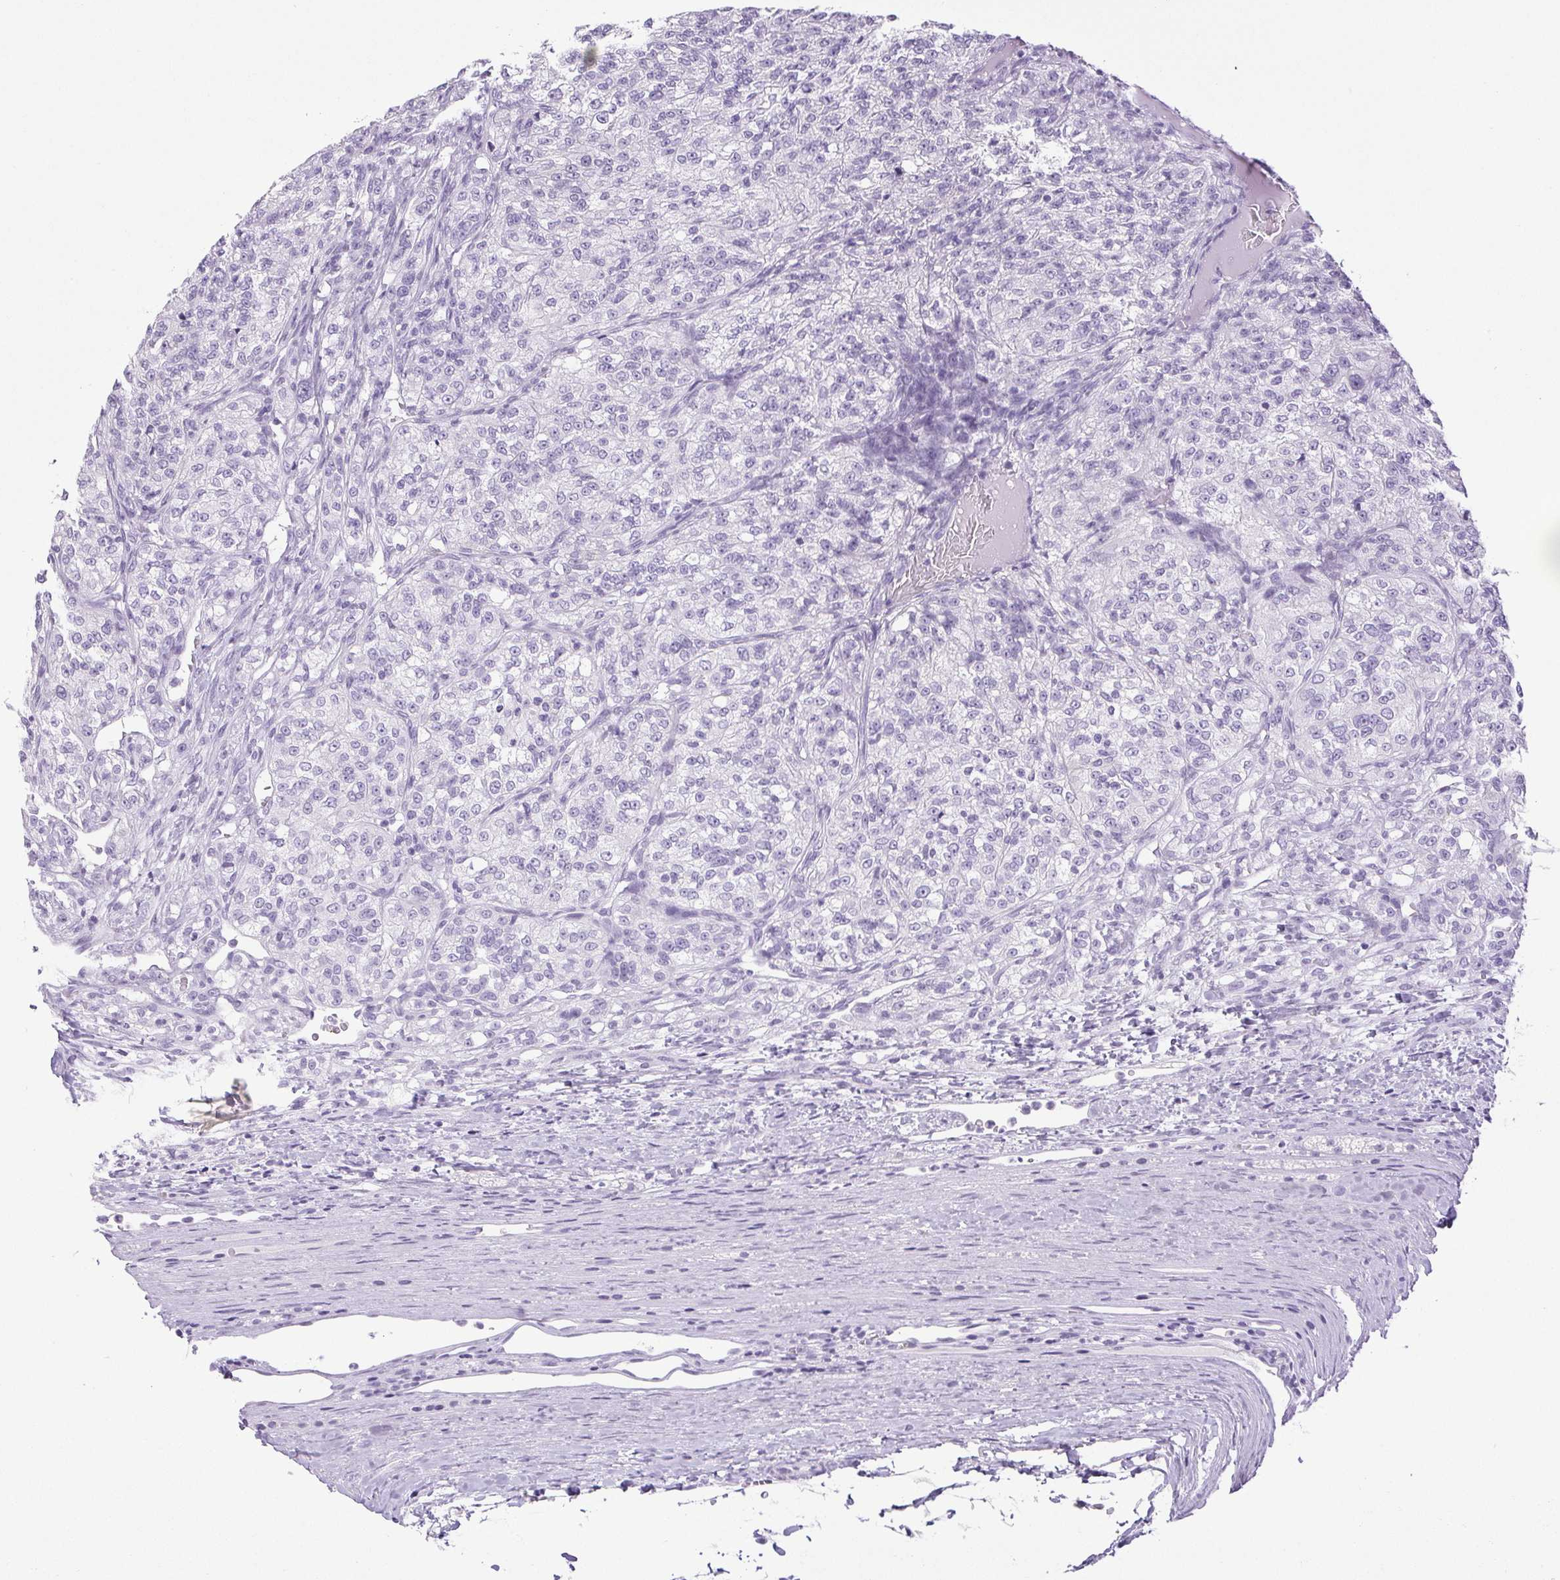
{"staining": {"intensity": "negative", "quantity": "none", "location": "none"}, "tissue": "renal cancer", "cell_type": "Tumor cells", "image_type": "cancer", "snomed": [{"axis": "morphology", "description": "Adenocarcinoma, NOS"}, {"axis": "topography", "description": "Kidney"}], "caption": "High magnification brightfield microscopy of adenocarcinoma (renal) stained with DAB (3,3'-diaminobenzidine) (brown) and counterstained with hematoxylin (blue): tumor cells show no significant positivity.", "gene": "HLA-G", "patient": {"sex": "female", "age": 63}}